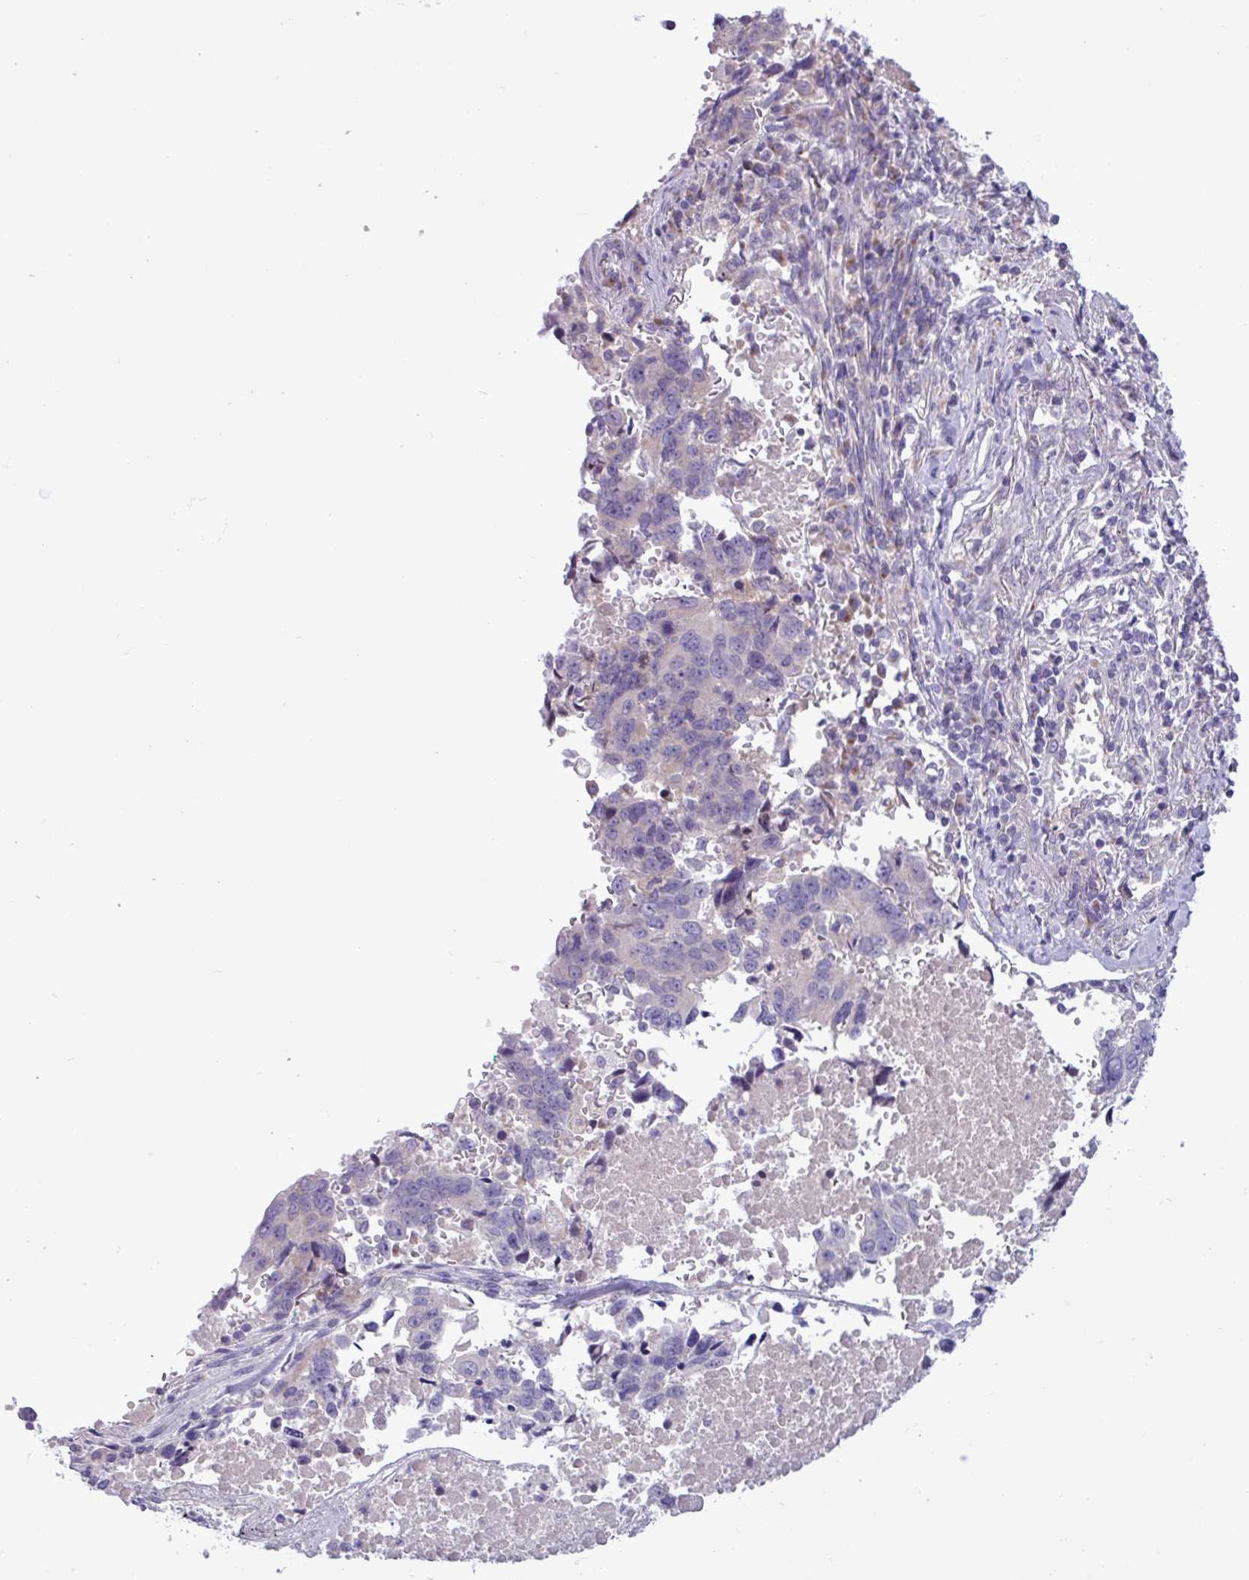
{"staining": {"intensity": "negative", "quantity": "none", "location": "none"}, "tissue": "lung cancer", "cell_type": "Tumor cells", "image_type": "cancer", "snomed": [{"axis": "morphology", "description": "Squamous cell carcinoma, NOS"}, {"axis": "topography", "description": "Lung"}], "caption": "Lung squamous cell carcinoma stained for a protein using immunohistochemistry (IHC) exhibits no staining tumor cells.", "gene": "STIMATE", "patient": {"sex": "female", "age": 66}}